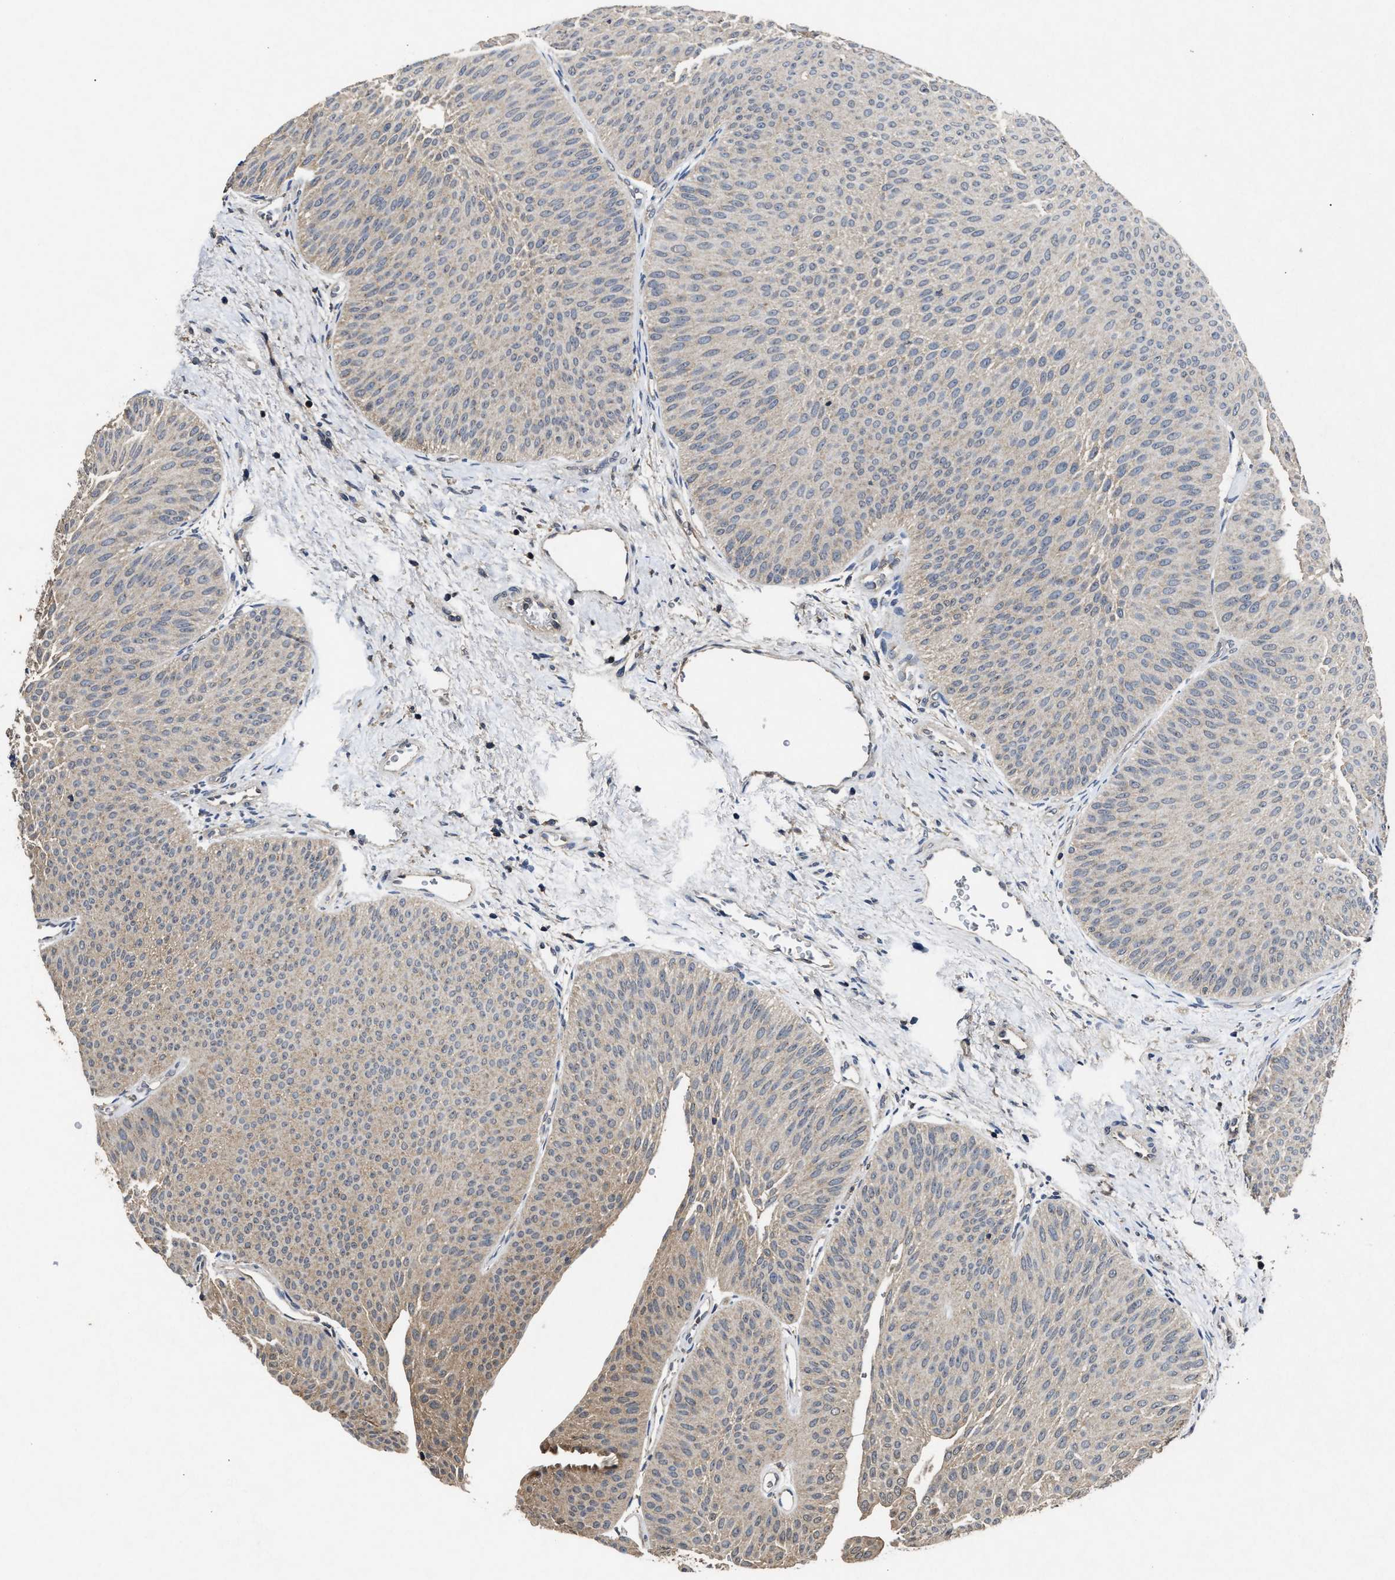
{"staining": {"intensity": "weak", "quantity": "<25%", "location": "cytoplasmic/membranous"}, "tissue": "urothelial cancer", "cell_type": "Tumor cells", "image_type": "cancer", "snomed": [{"axis": "morphology", "description": "Urothelial carcinoma, Low grade"}, {"axis": "topography", "description": "Urinary bladder"}], "caption": "Immunohistochemical staining of human low-grade urothelial carcinoma shows no significant positivity in tumor cells.", "gene": "PDAP1", "patient": {"sex": "female", "age": 60}}